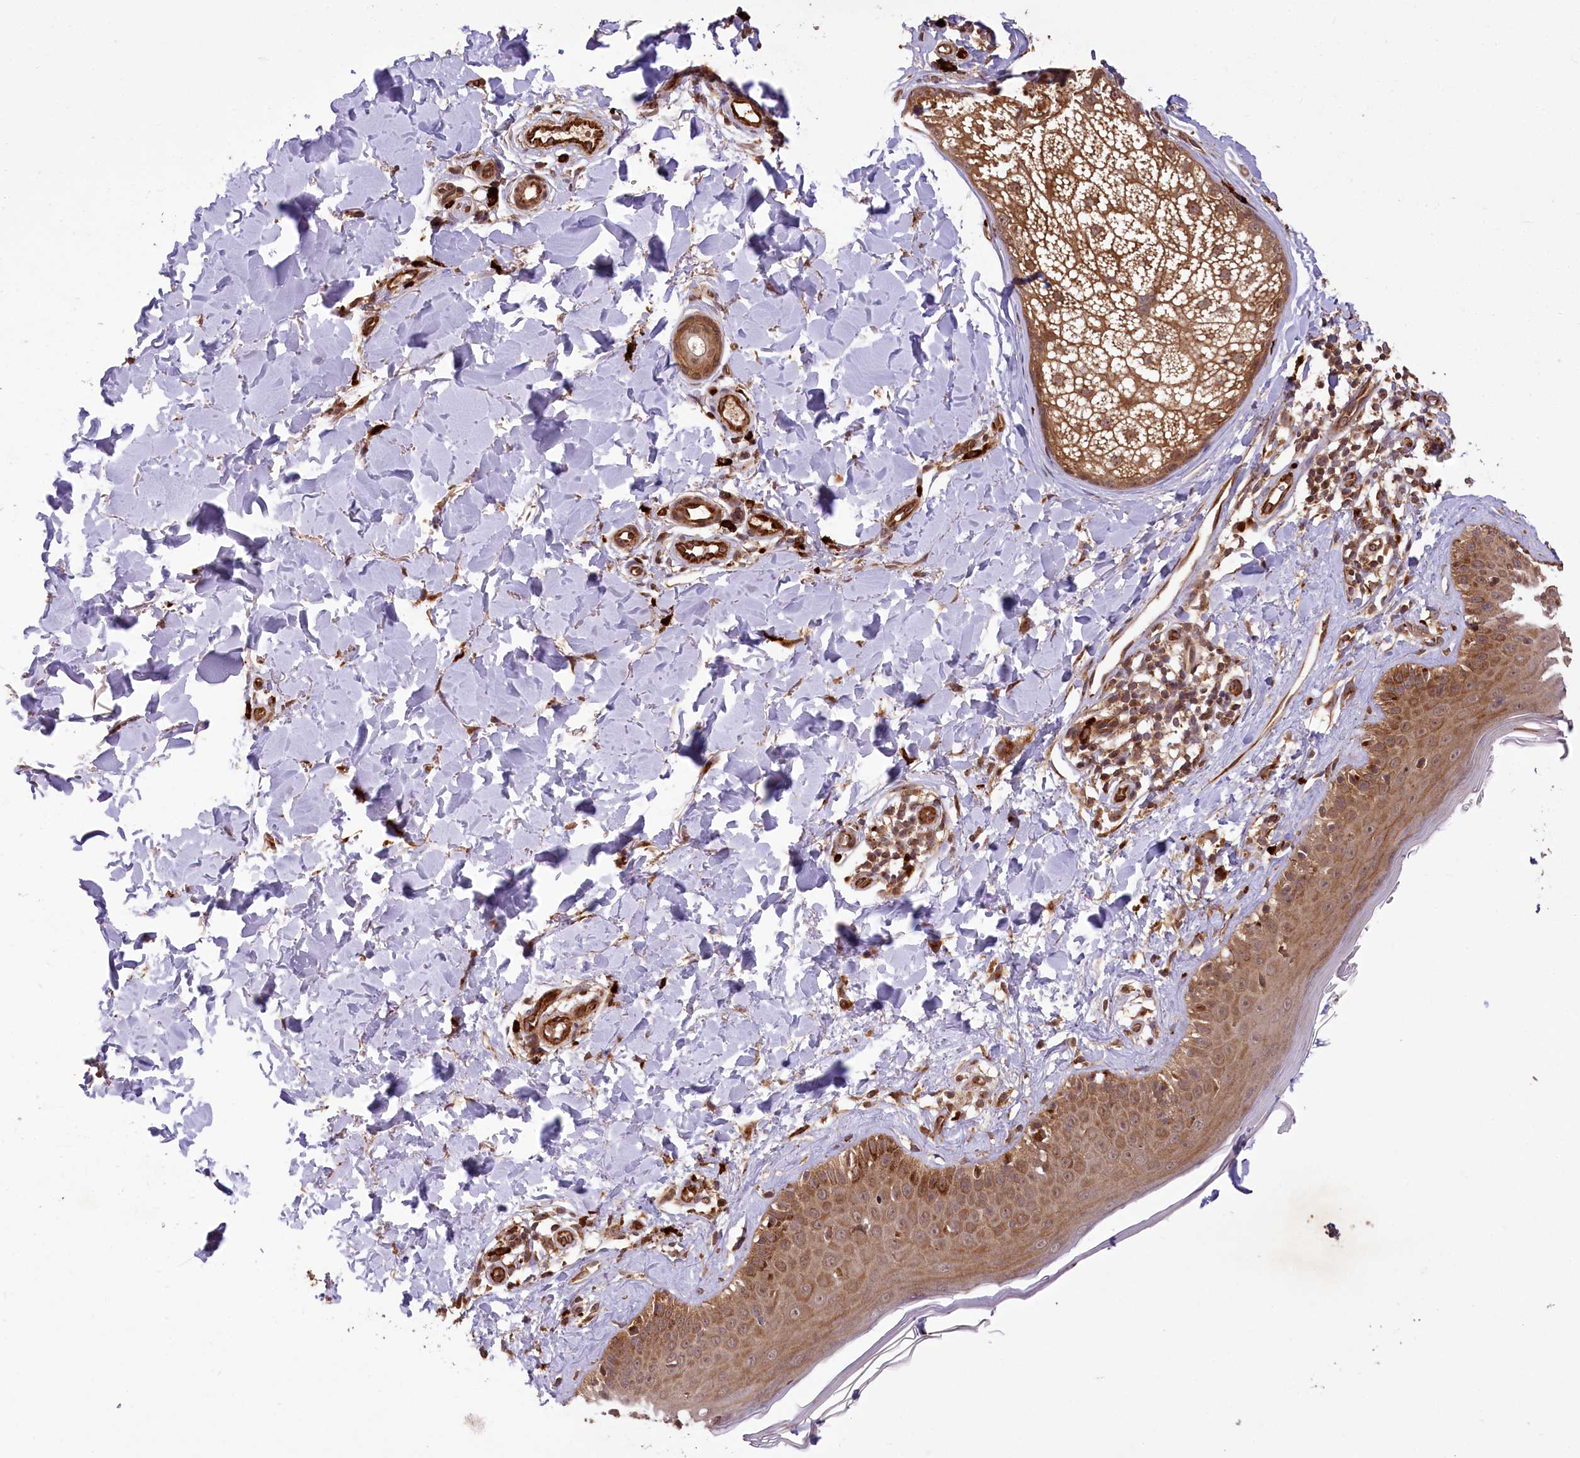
{"staining": {"intensity": "strong", "quantity": ">75%", "location": "cytoplasmic/membranous"}, "tissue": "skin", "cell_type": "Fibroblasts", "image_type": "normal", "snomed": [{"axis": "morphology", "description": "Normal tissue, NOS"}, {"axis": "topography", "description": "Skin"}], "caption": "Immunohistochemistry micrograph of unremarkable skin stained for a protein (brown), which exhibits high levels of strong cytoplasmic/membranous expression in about >75% of fibroblasts.", "gene": "CARD19", "patient": {"sex": "male", "age": 52}}